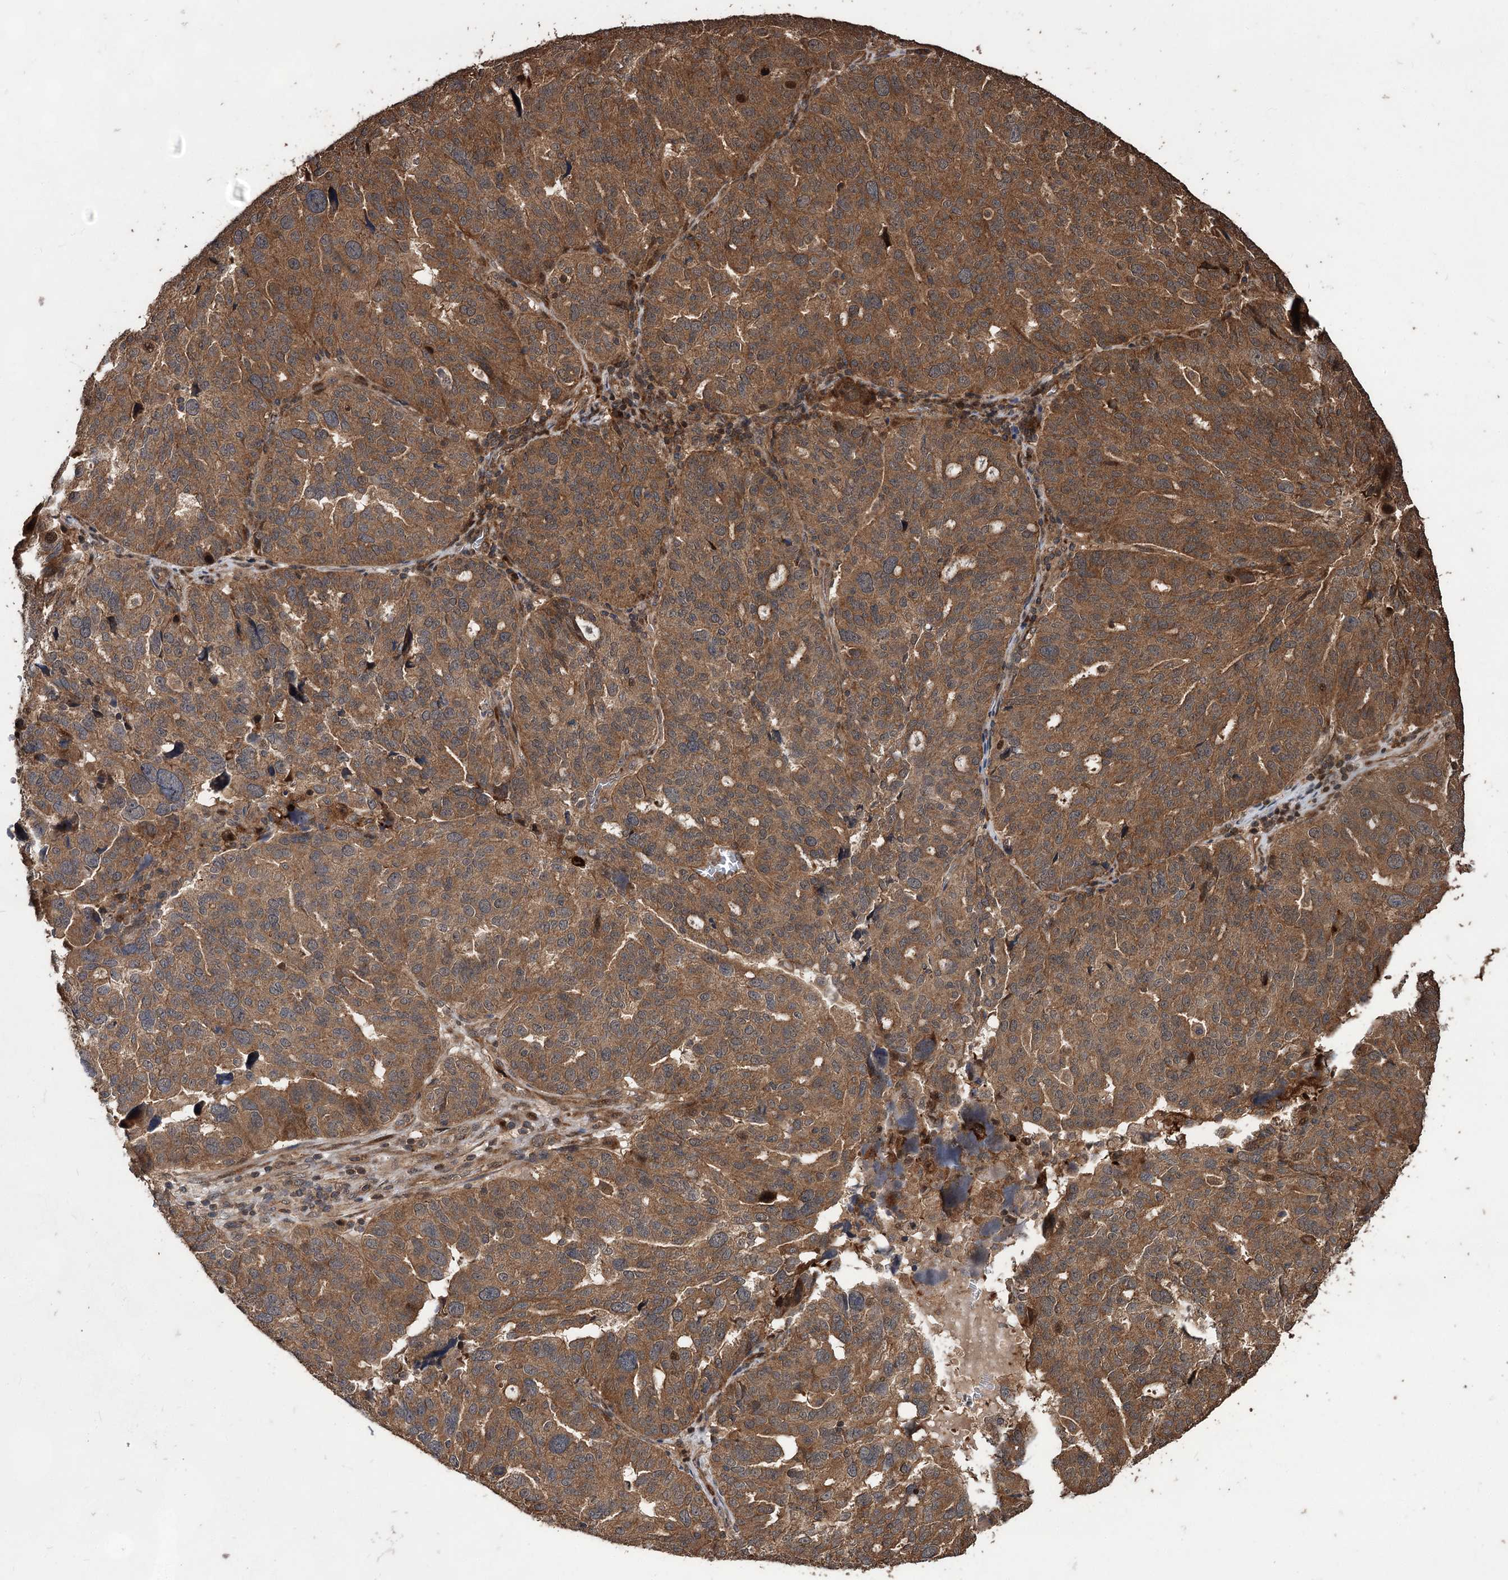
{"staining": {"intensity": "moderate", "quantity": ">75%", "location": "cytoplasmic/membranous"}, "tissue": "ovarian cancer", "cell_type": "Tumor cells", "image_type": "cancer", "snomed": [{"axis": "morphology", "description": "Cystadenocarcinoma, serous, NOS"}, {"axis": "topography", "description": "Ovary"}], "caption": "Immunohistochemistry (IHC) image of serous cystadenocarcinoma (ovarian) stained for a protein (brown), which demonstrates medium levels of moderate cytoplasmic/membranous staining in about >75% of tumor cells.", "gene": "RASSF3", "patient": {"sex": "female", "age": 59}}